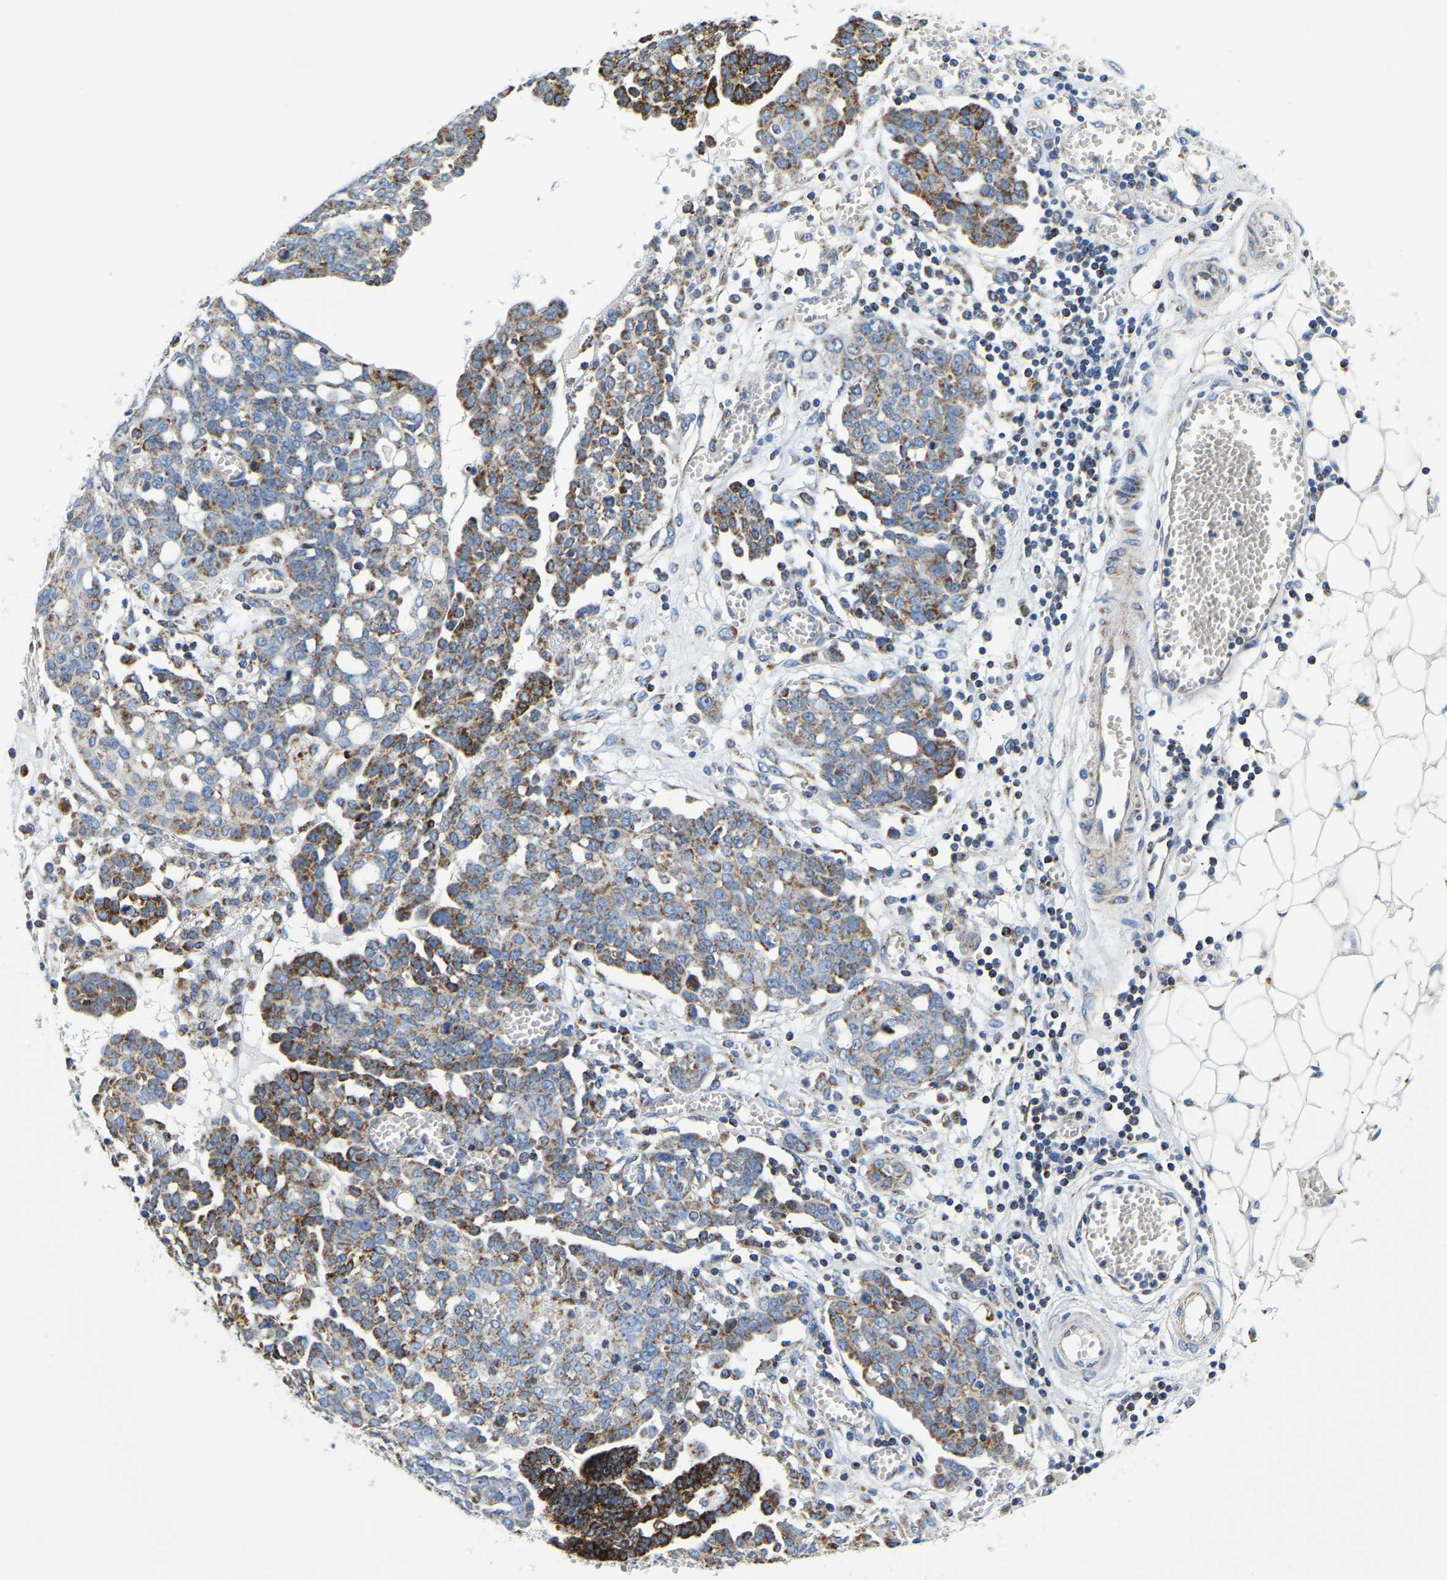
{"staining": {"intensity": "moderate", "quantity": "25%-75%", "location": "cytoplasmic/membranous"}, "tissue": "ovarian cancer", "cell_type": "Tumor cells", "image_type": "cancer", "snomed": [{"axis": "morphology", "description": "Cystadenocarcinoma, serous, NOS"}, {"axis": "topography", "description": "Soft tissue"}, {"axis": "topography", "description": "Ovary"}], "caption": "IHC image of neoplastic tissue: serous cystadenocarcinoma (ovarian) stained using immunohistochemistry reveals medium levels of moderate protein expression localized specifically in the cytoplasmic/membranous of tumor cells, appearing as a cytoplasmic/membranous brown color.", "gene": "SFXN1", "patient": {"sex": "female", "age": 57}}